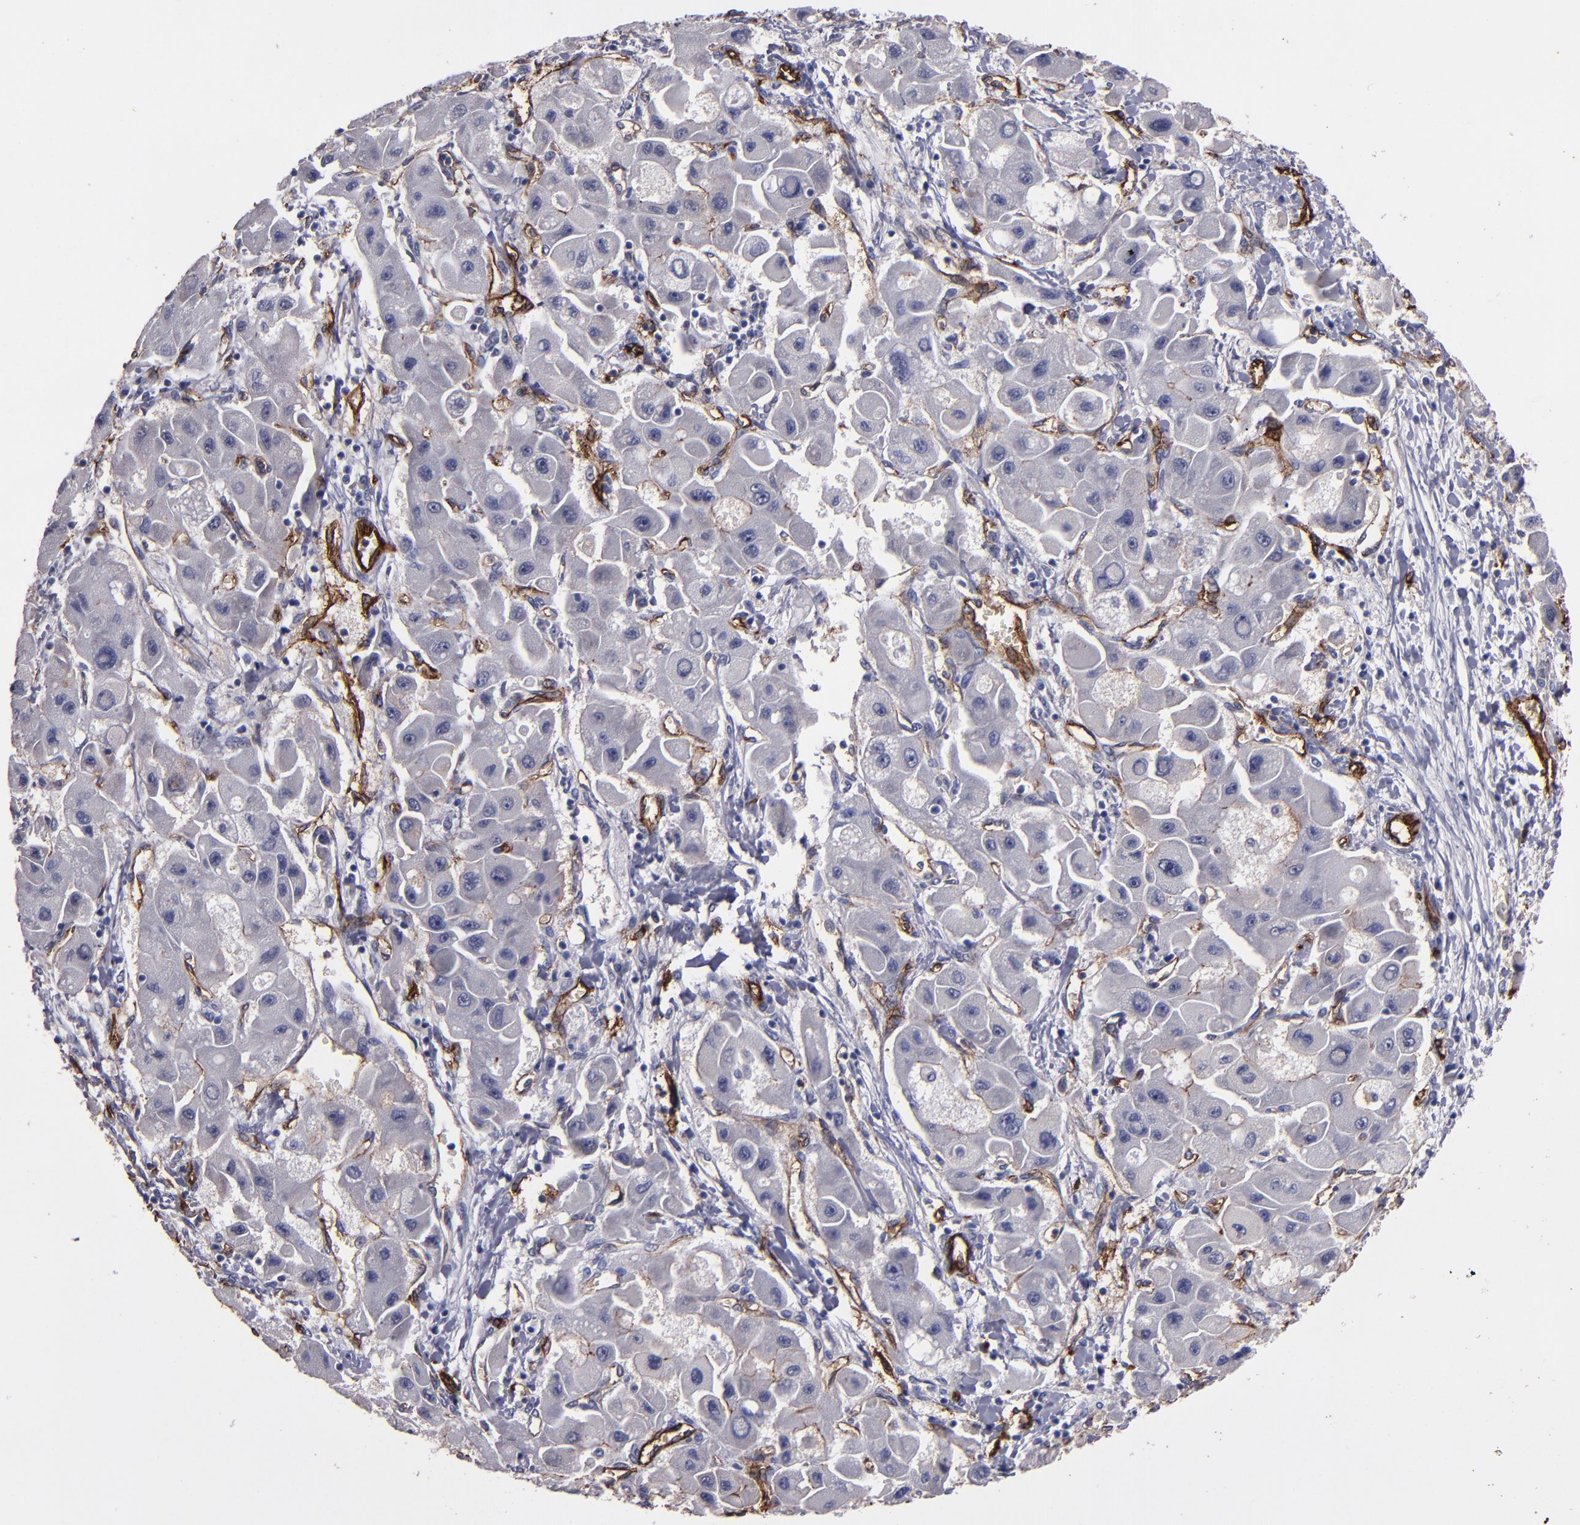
{"staining": {"intensity": "weak", "quantity": "<25%", "location": "cytoplasmic/membranous"}, "tissue": "liver cancer", "cell_type": "Tumor cells", "image_type": "cancer", "snomed": [{"axis": "morphology", "description": "Carcinoma, Hepatocellular, NOS"}, {"axis": "topography", "description": "Liver"}], "caption": "Immunohistochemical staining of human liver cancer displays no significant positivity in tumor cells. Brightfield microscopy of immunohistochemistry stained with DAB (3,3'-diaminobenzidine) (brown) and hematoxylin (blue), captured at high magnification.", "gene": "CLDN5", "patient": {"sex": "male", "age": 24}}